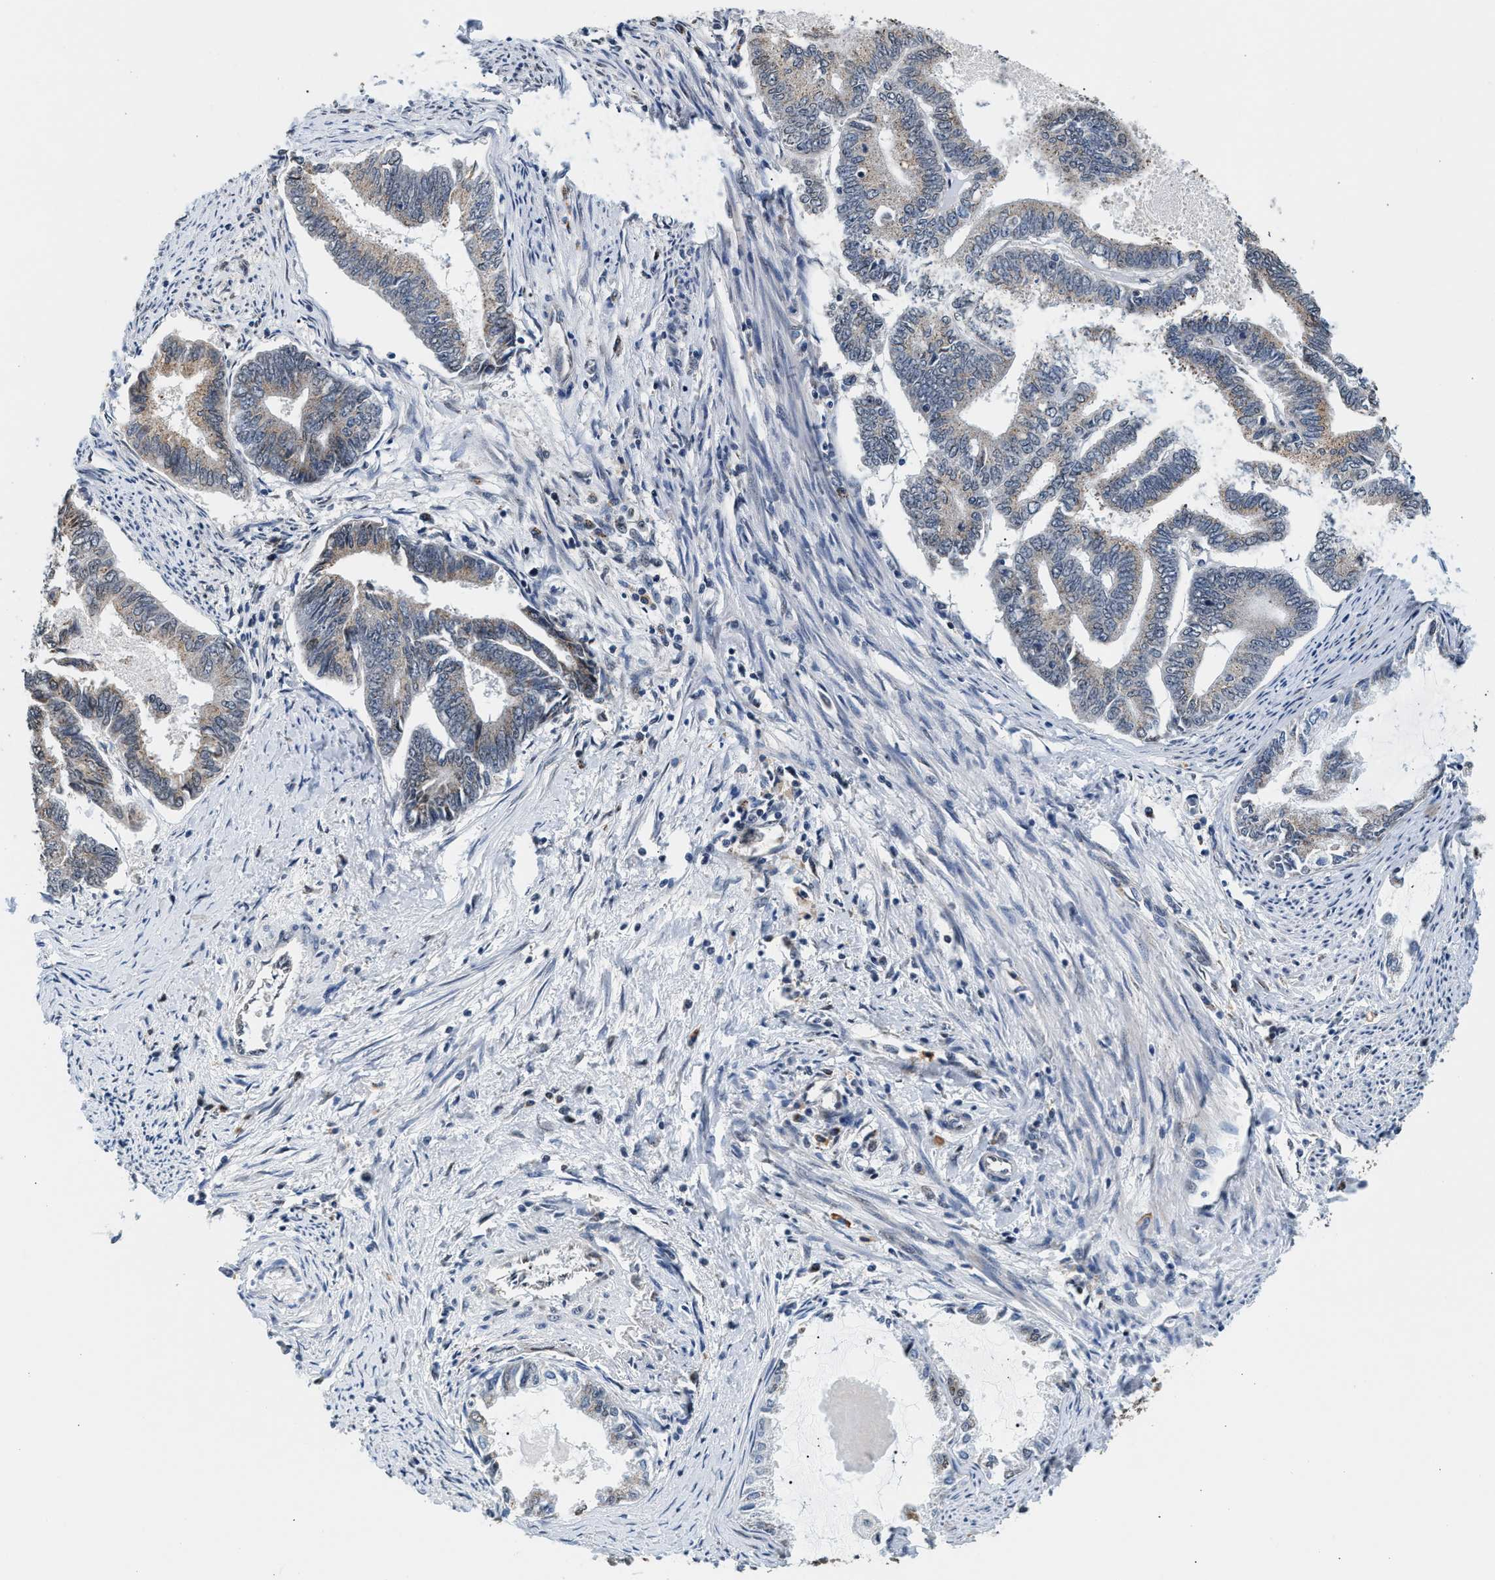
{"staining": {"intensity": "weak", "quantity": "25%-75%", "location": "cytoplasmic/membranous"}, "tissue": "endometrial cancer", "cell_type": "Tumor cells", "image_type": "cancer", "snomed": [{"axis": "morphology", "description": "Adenocarcinoma, NOS"}, {"axis": "topography", "description": "Endometrium"}], "caption": "The image displays immunohistochemical staining of adenocarcinoma (endometrial). There is weak cytoplasmic/membranous expression is present in about 25%-75% of tumor cells.", "gene": "KCNMB2", "patient": {"sex": "female", "age": 86}}